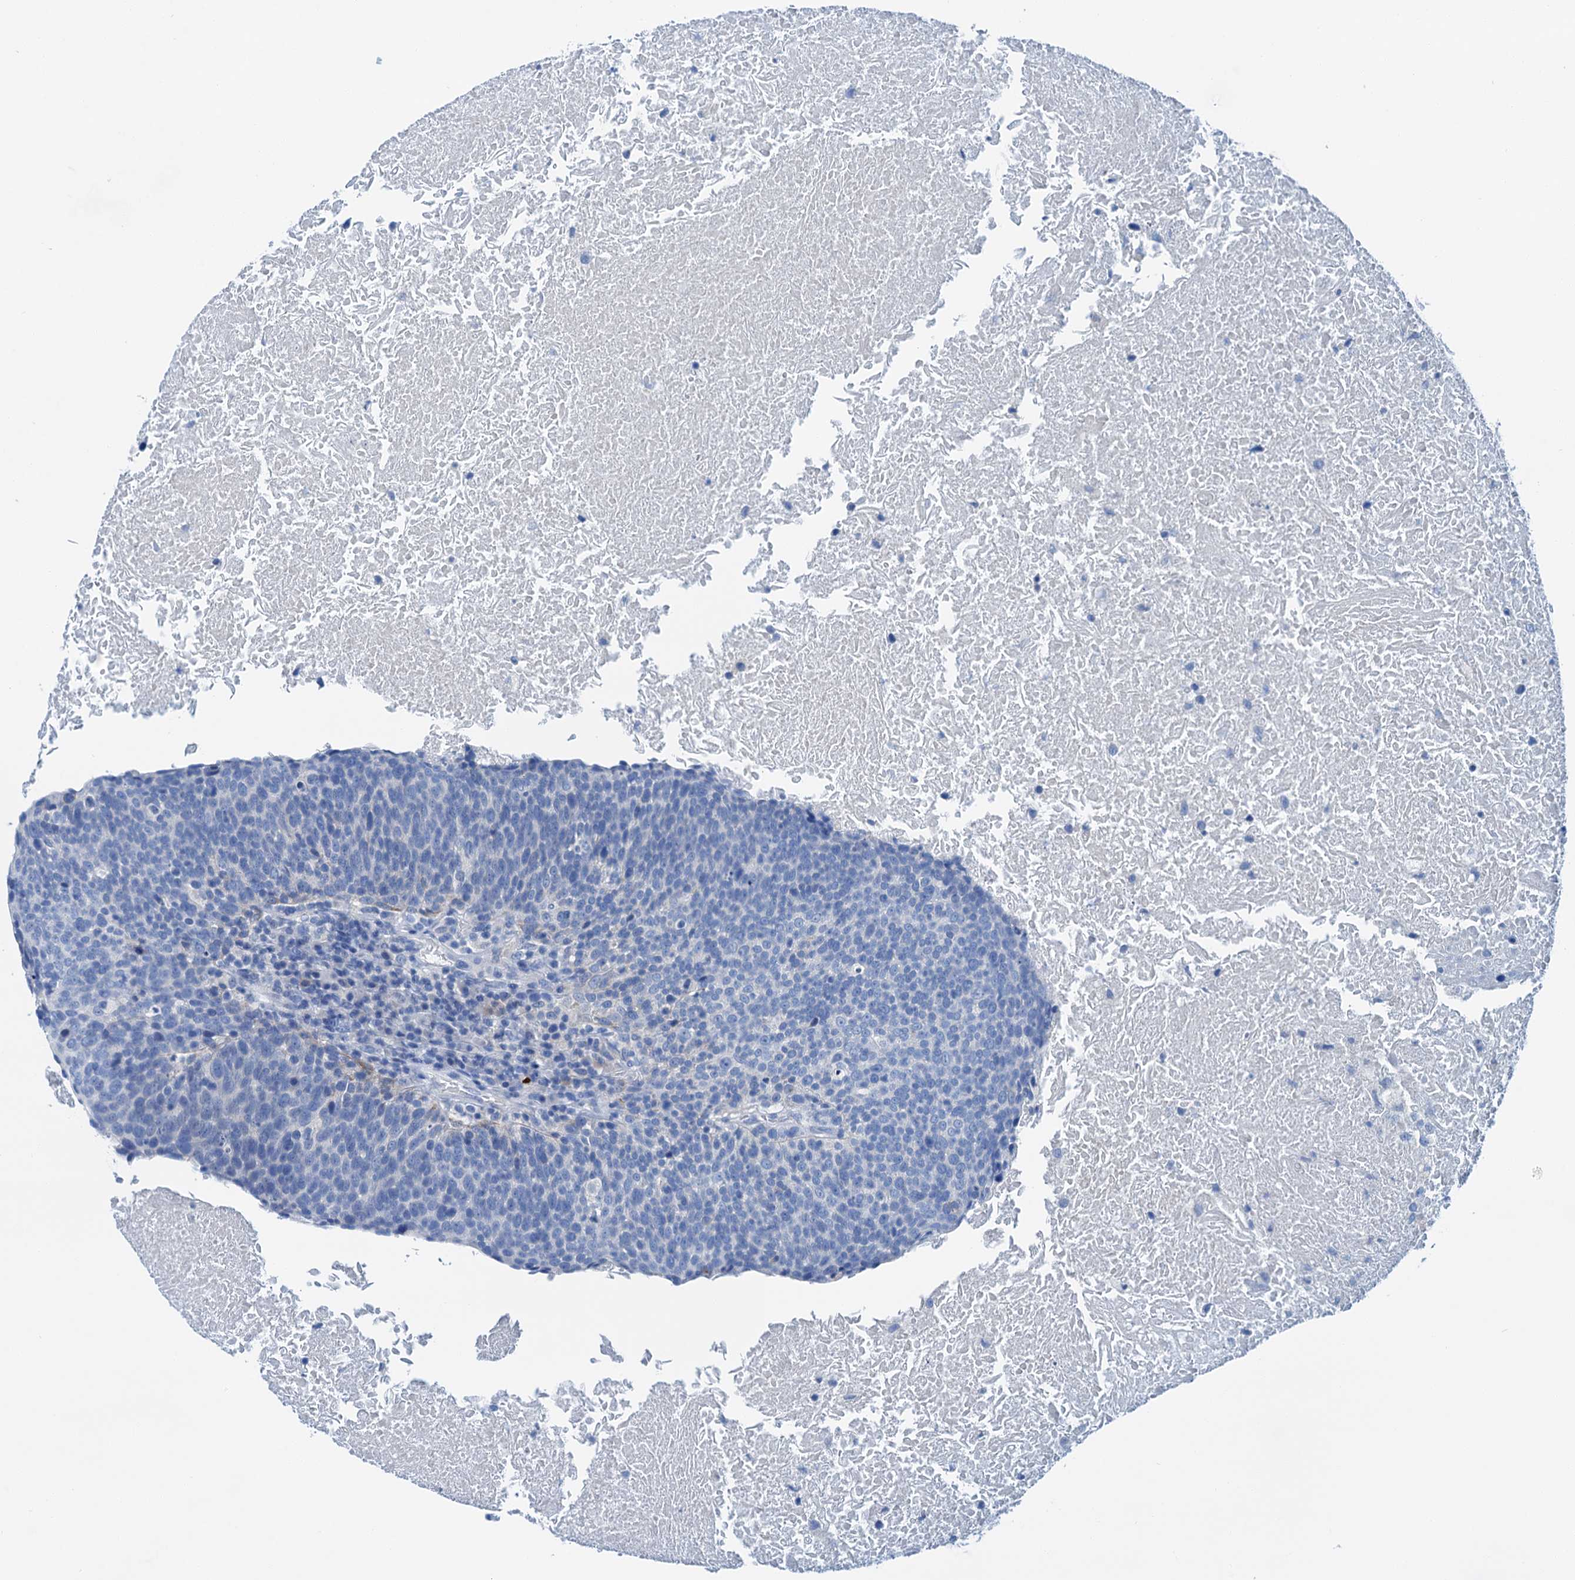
{"staining": {"intensity": "negative", "quantity": "none", "location": "none"}, "tissue": "head and neck cancer", "cell_type": "Tumor cells", "image_type": "cancer", "snomed": [{"axis": "morphology", "description": "Squamous cell carcinoma, NOS"}, {"axis": "morphology", "description": "Squamous cell carcinoma, metastatic, NOS"}, {"axis": "topography", "description": "Lymph node"}, {"axis": "topography", "description": "Head-Neck"}], "caption": "Immunohistochemistry (IHC) of human head and neck cancer (metastatic squamous cell carcinoma) shows no staining in tumor cells. (DAB (3,3'-diaminobenzidine) immunohistochemistry, high magnification).", "gene": "KNDC1", "patient": {"sex": "male", "age": 62}}